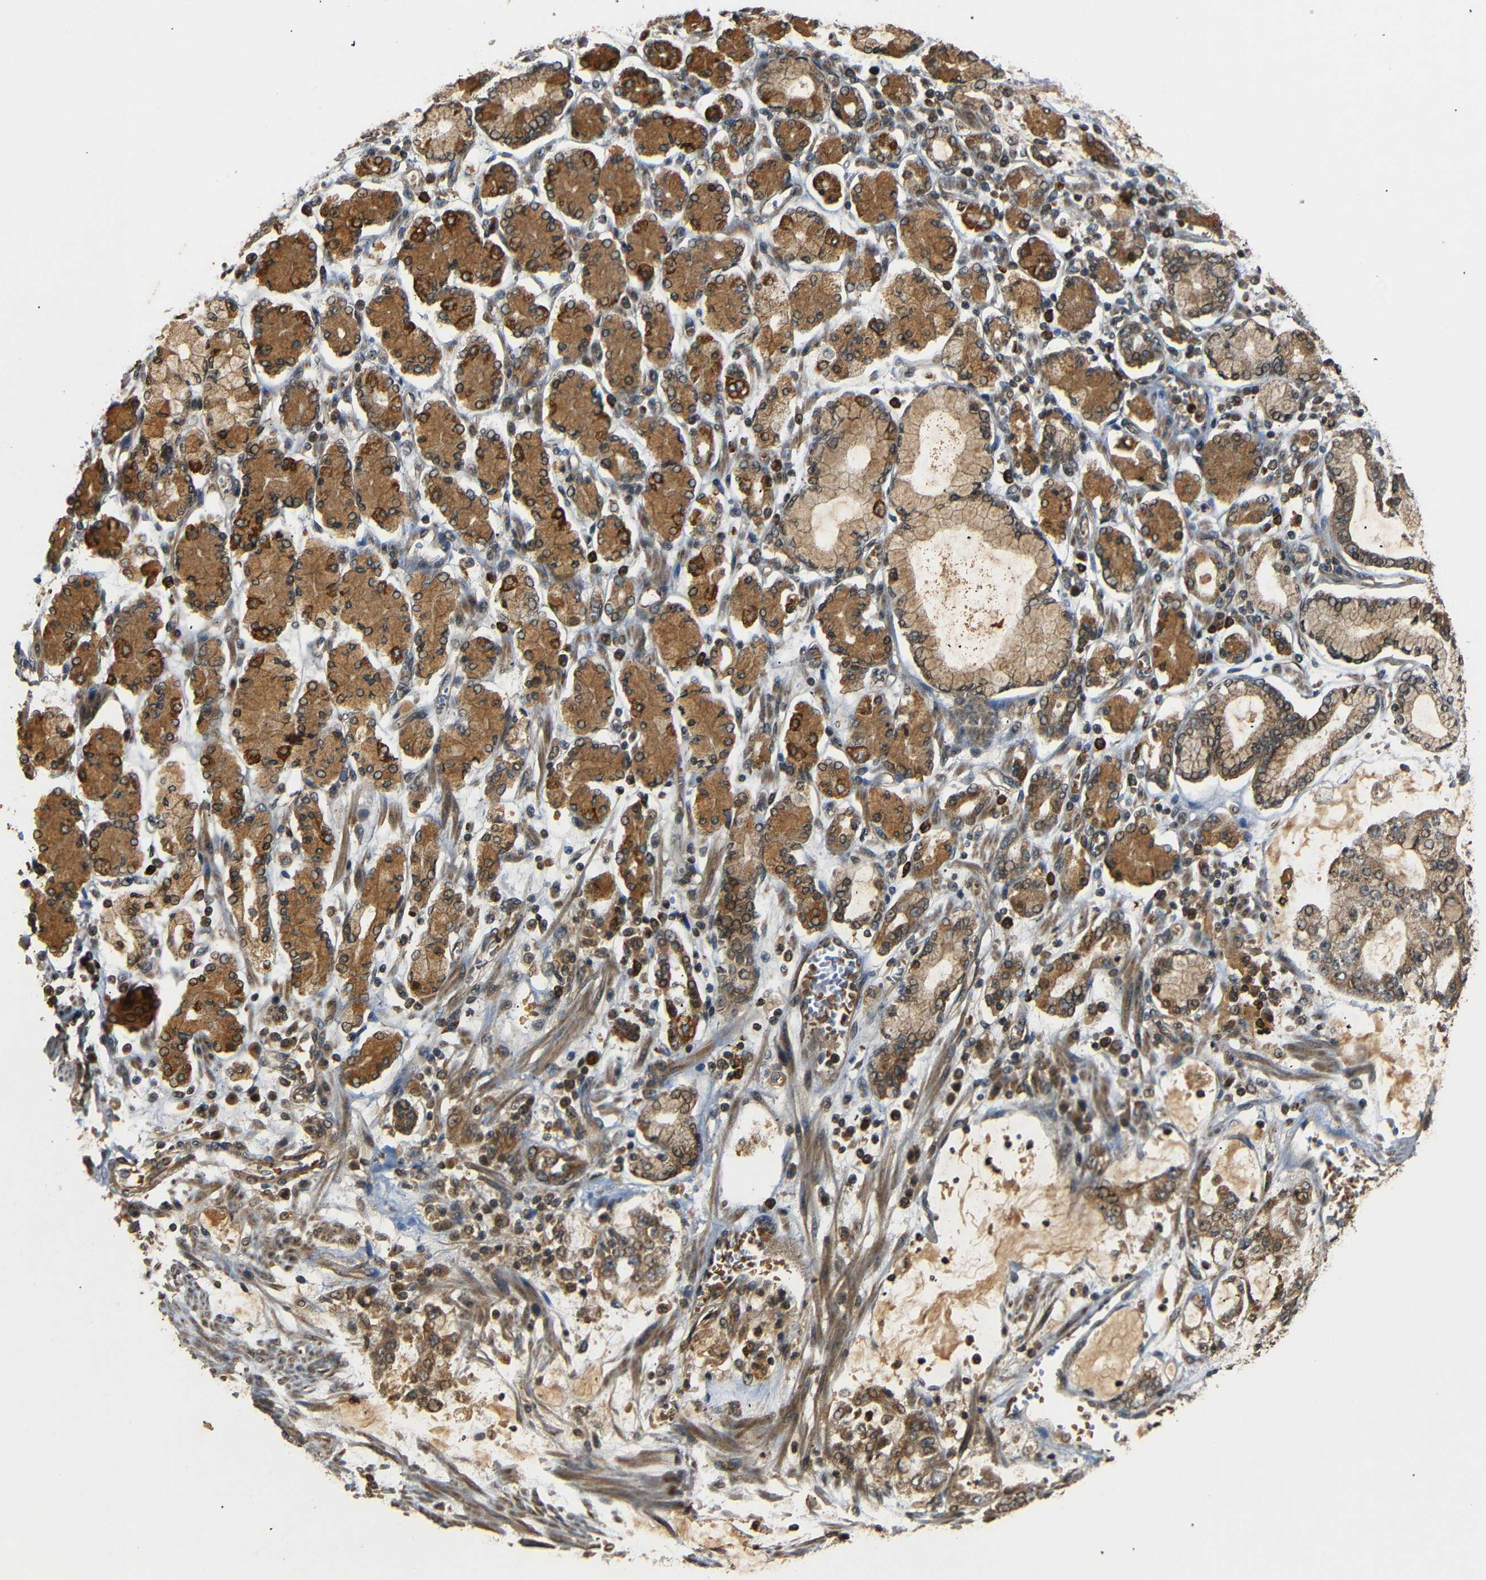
{"staining": {"intensity": "moderate", "quantity": ">75%", "location": "cytoplasmic/membranous"}, "tissue": "stomach cancer", "cell_type": "Tumor cells", "image_type": "cancer", "snomed": [{"axis": "morphology", "description": "Adenocarcinoma, NOS"}, {"axis": "topography", "description": "Stomach"}], "caption": "An image of stomach cancer stained for a protein demonstrates moderate cytoplasmic/membranous brown staining in tumor cells. The protein is stained brown, and the nuclei are stained in blue (DAB (3,3'-diaminobenzidine) IHC with brightfield microscopy, high magnification).", "gene": "TANK", "patient": {"sex": "male", "age": 76}}